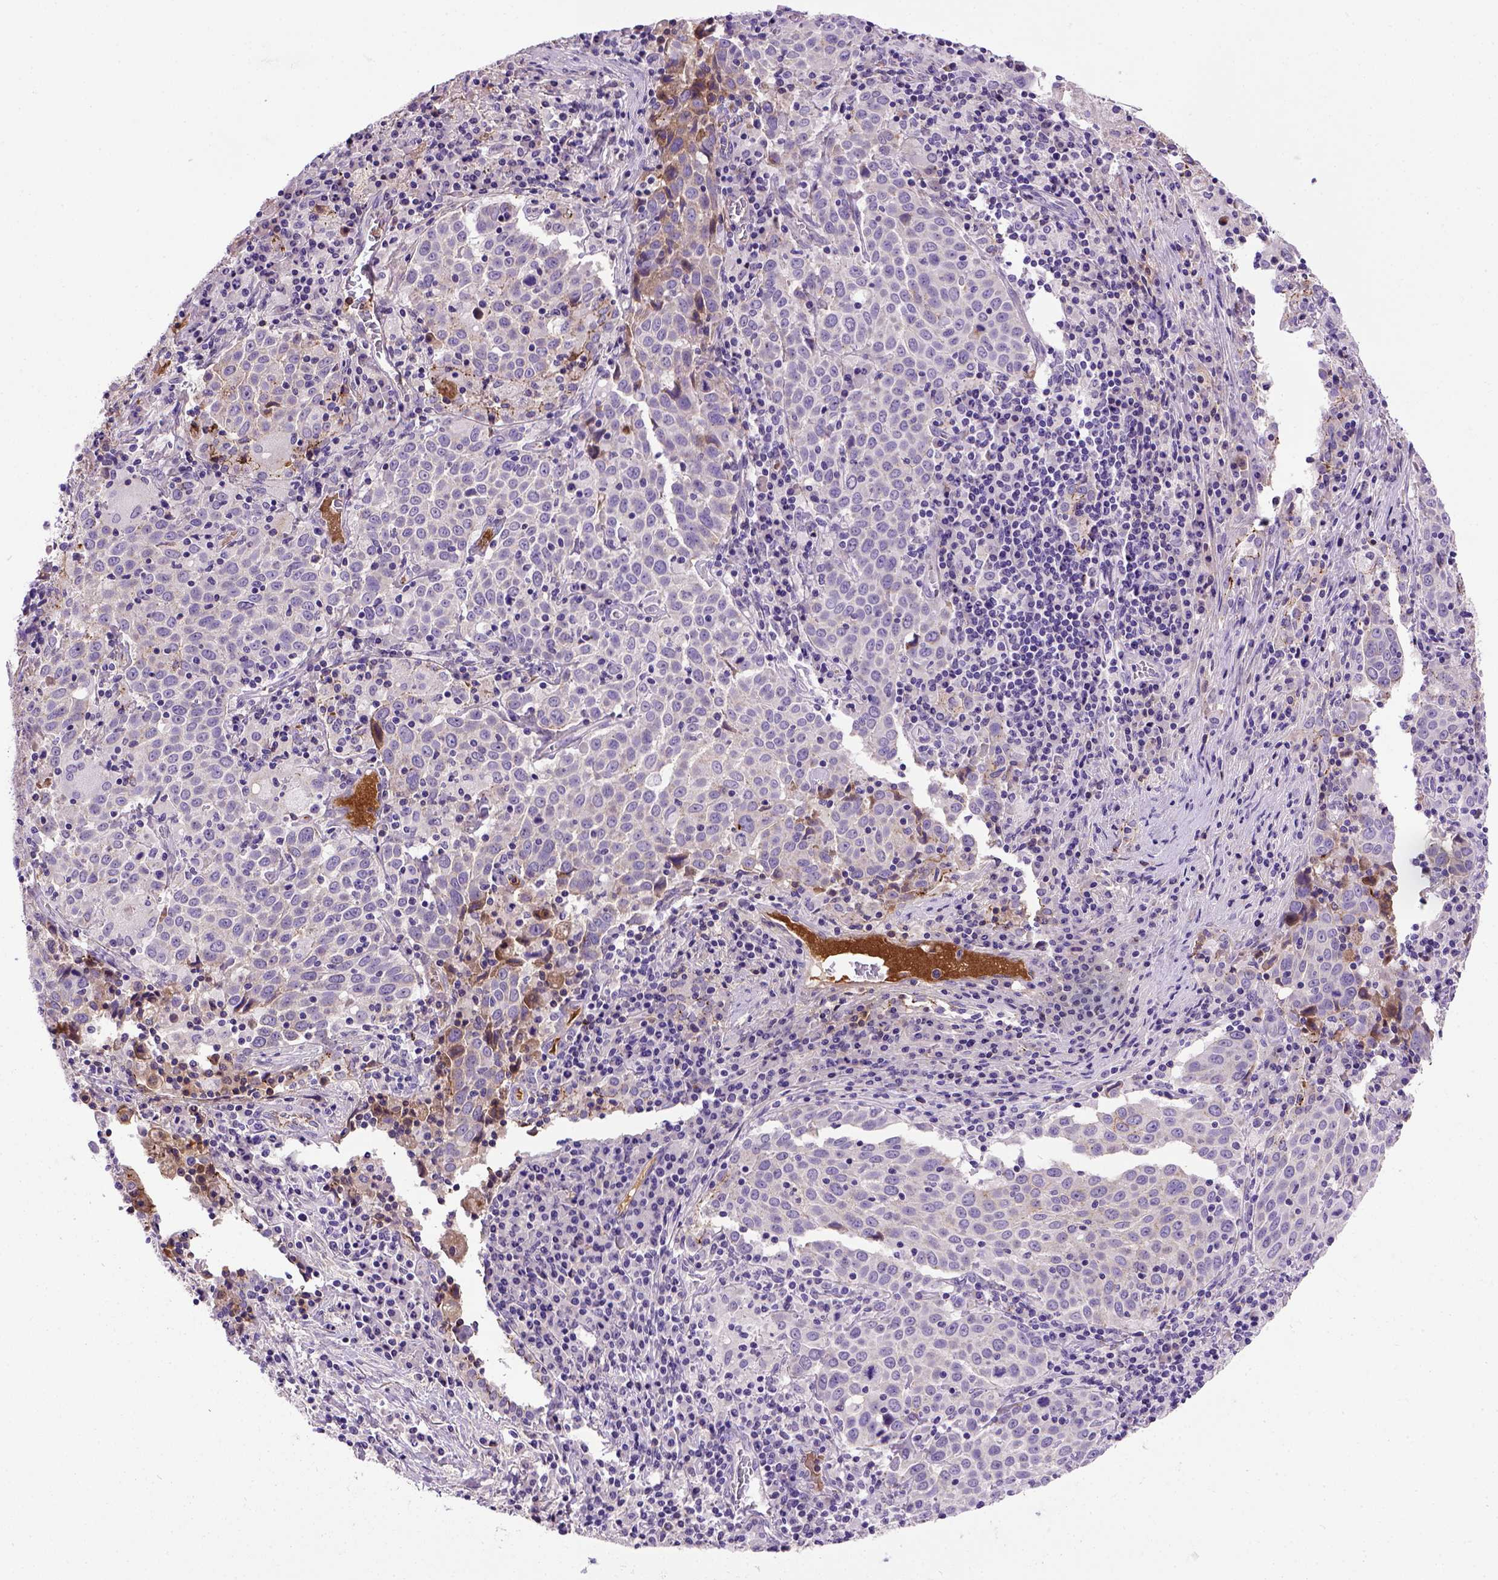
{"staining": {"intensity": "moderate", "quantity": ">75%", "location": "cytoplasmic/membranous"}, "tissue": "lung cancer", "cell_type": "Tumor cells", "image_type": "cancer", "snomed": [{"axis": "morphology", "description": "Squamous cell carcinoma, NOS"}, {"axis": "topography", "description": "Lung"}], "caption": "Moderate cytoplasmic/membranous protein staining is identified in about >75% of tumor cells in squamous cell carcinoma (lung).", "gene": "CDH1", "patient": {"sex": "male", "age": 57}}